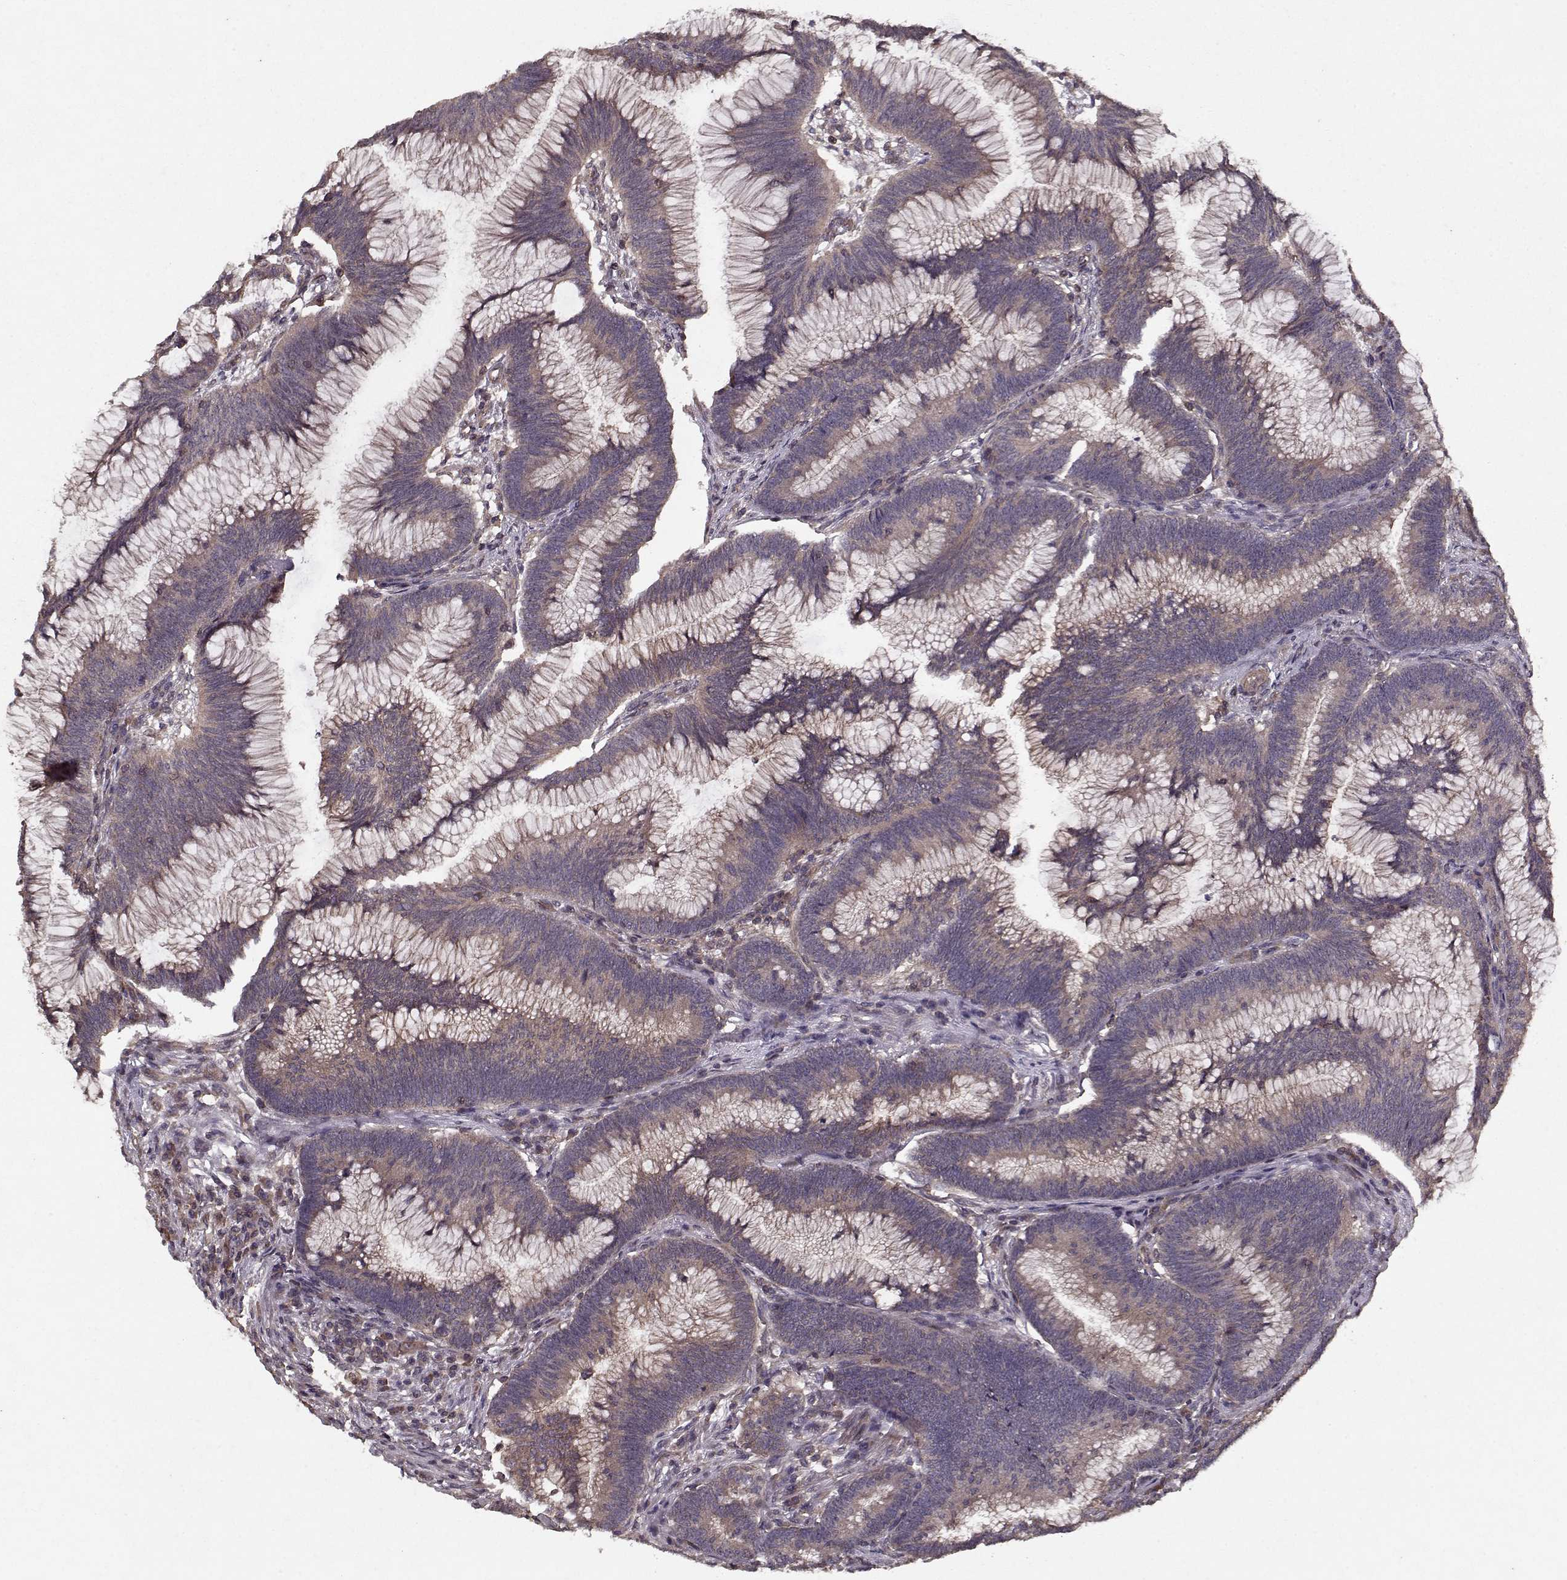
{"staining": {"intensity": "weak", "quantity": "25%-75%", "location": "cytoplasmic/membranous"}, "tissue": "colorectal cancer", "cell_type": "Tumor cells", "image_type": "cancer", "snomed": [{"axis": "morphology", "description": "Adenocarcinoma, NOS"}, {"axis": "topography", "description": "Colon"}], "caption": "Protein staining by immunohistochemistry demonstrates weak cytoplasmic/membranous staining in about 25%-75% of tumor cells in colorectal cancer (adenocarcinoma). (DAB (3,3'-diaminobenzidine) = brown stain, brightfield microscopy at high magnification).", "gene": "PPP1R12A", "patient": {"sex": "female", "age": 78}}